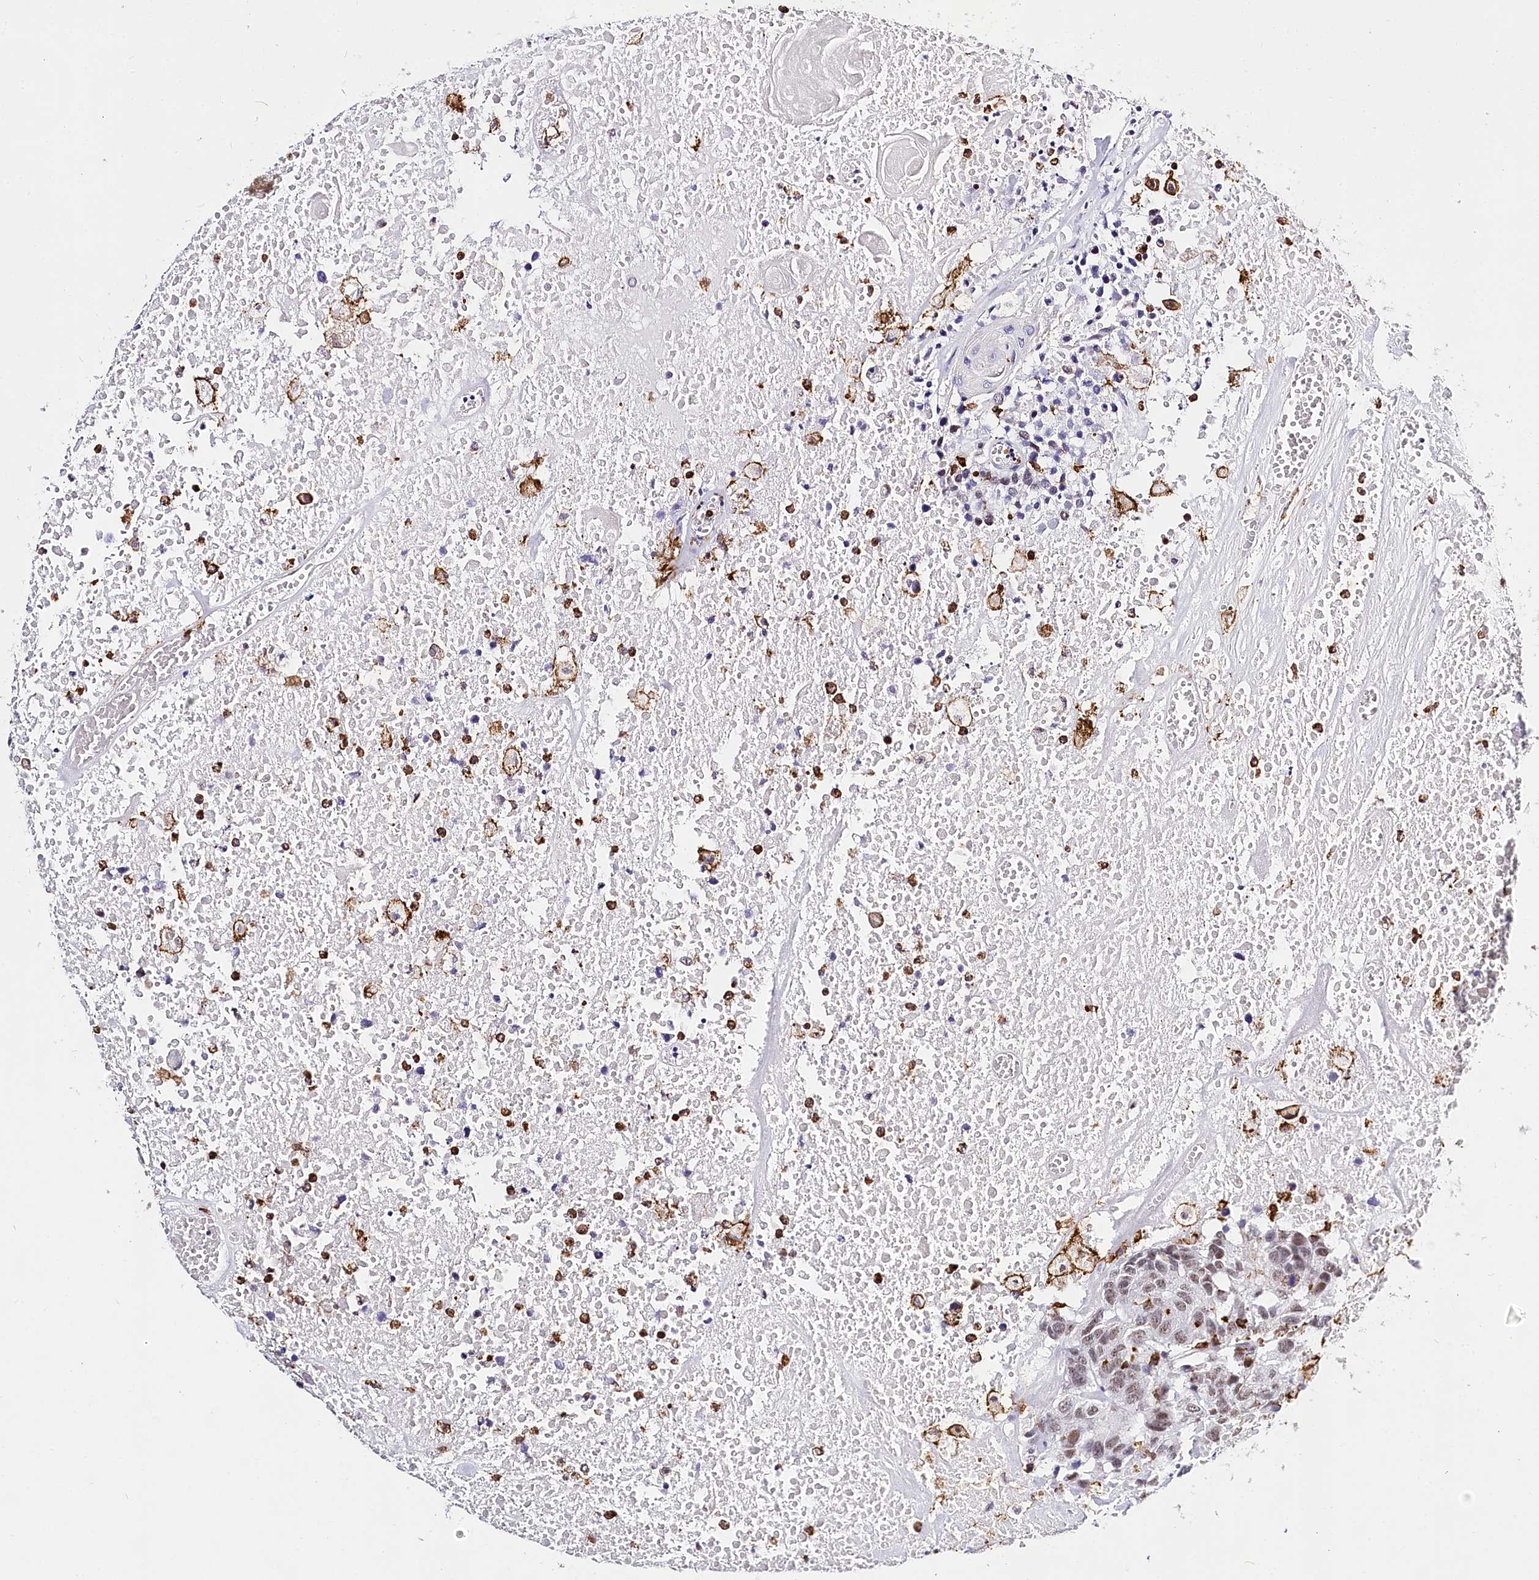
{"staining": {"intensity": "weak", "quantity": "25%-75%", "location": "nuclear"}, "tissue": "head and neck cancer", "cell_type": "Tumor cells", "image_type": "cancer", "snomed": [{"axis": "morphology", "description": "Squamous cell carcinoma, NOS"}, {"axis": "topography", "description": "Head-Neck"}], "caption": "The histopathology image reveals immunohistochemical staining of squamous cell carcinoma (head and neck). There is weak nuclear positivity is seen in about 25%-75% of tumor cells.", "gene": "BARD1", "patient": {"sex": "male", "age": 66}}